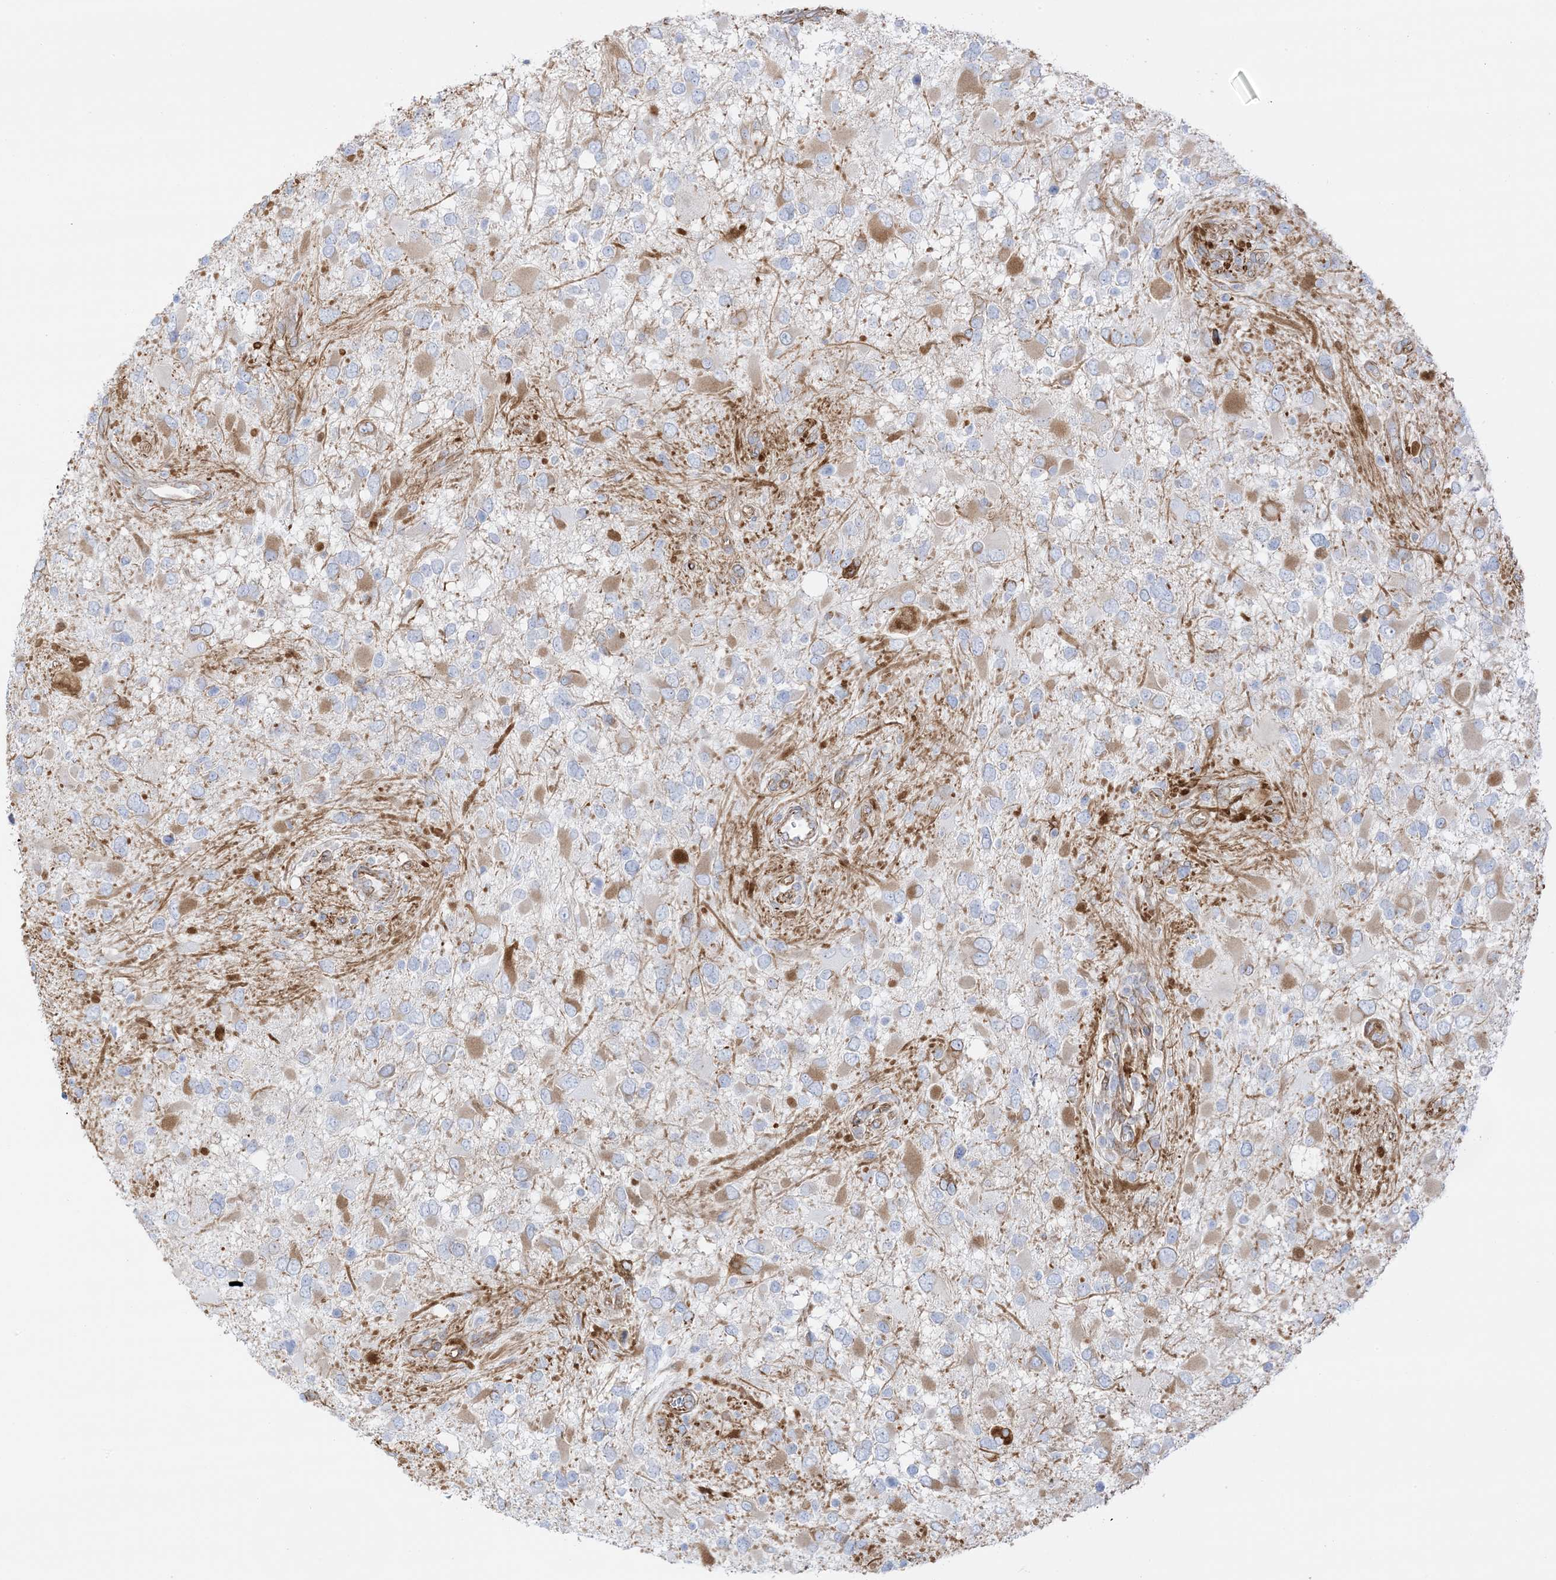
{"staining": {"intensity": "moderate", "quantity": "<25%", "location": "cytoplasmic/membranous"}, "tissue": "glioma", "cell_type": "Tumor cells", "image_type": "cancer", "snomed": [{"axis": "morphology", "description": "Glioma, malignant, High grade"}, {"axis": "topography", "description": "Brain"}], "caption": "The immunohistochemical stain highlights moderate cytoplasmic/membranous expression in tumor cells of glioma tissue. The protein of interest is stained brown, and the nuclei are stained in blue (DAB (3,3'-diaminobenzidine) IHC with brightfield microscopy, high magnification).", "gene": "PID1", "patient": {"sex": "male", "age": 53}}